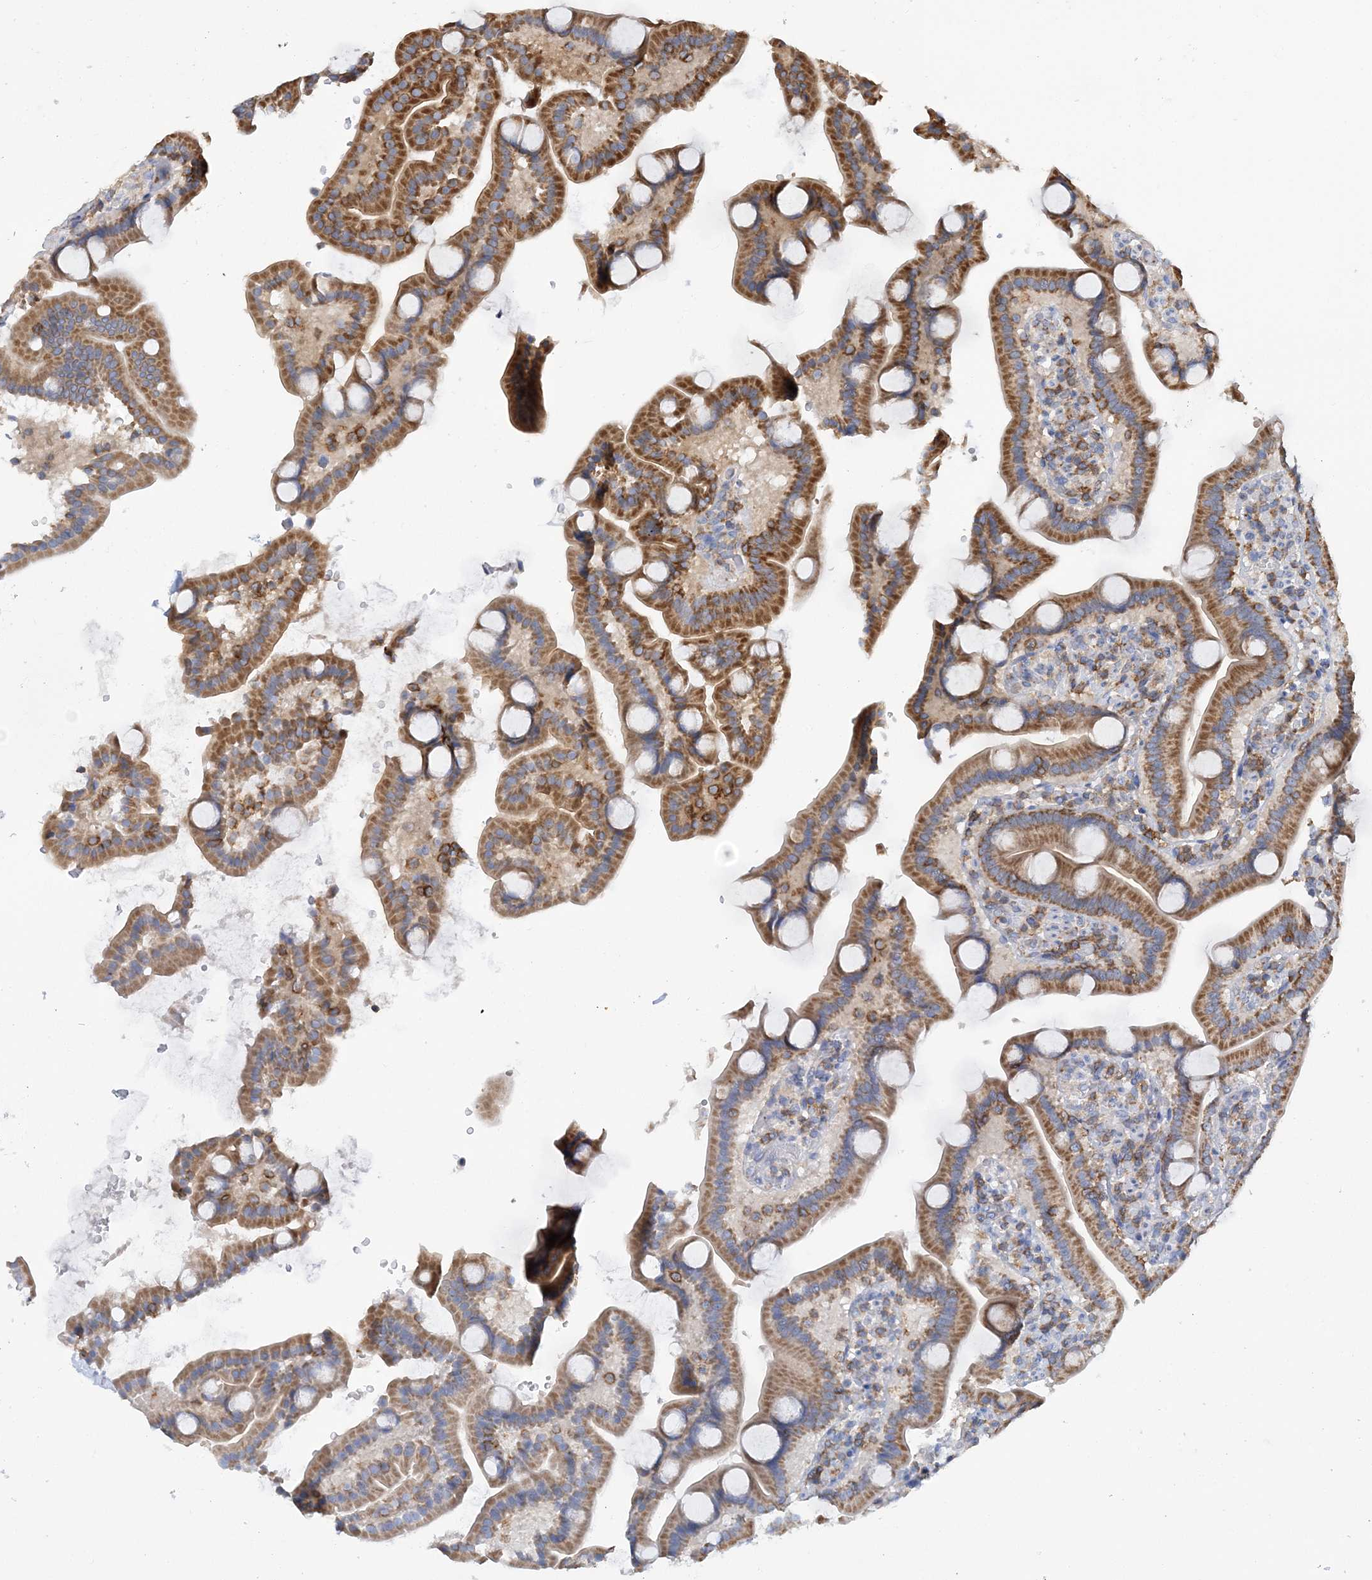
{"staining": {"intensity": "moderate", "quantity": ">75%", "location": "cytoplasmic/membranous"}, "tissue": "duodenum", "cell_type": "Glandular cells", "image_type": "normal", "snomed": [{"axis": "morphology", "description": "Normal tissue, NOS"}, {"axis": "topography", "description": "Duodenum"}], "caption": "The immunohistochemical stain labels moderate cytoplasmic/membranous staining in glandular cells of benign duodenum. (DAB (3,3'-diaminobenzidine) IHC, brown staining for protein, blue staining for nuclei).", "gene": "TTC32", "patient": {"sex": "male", "age": 55}}